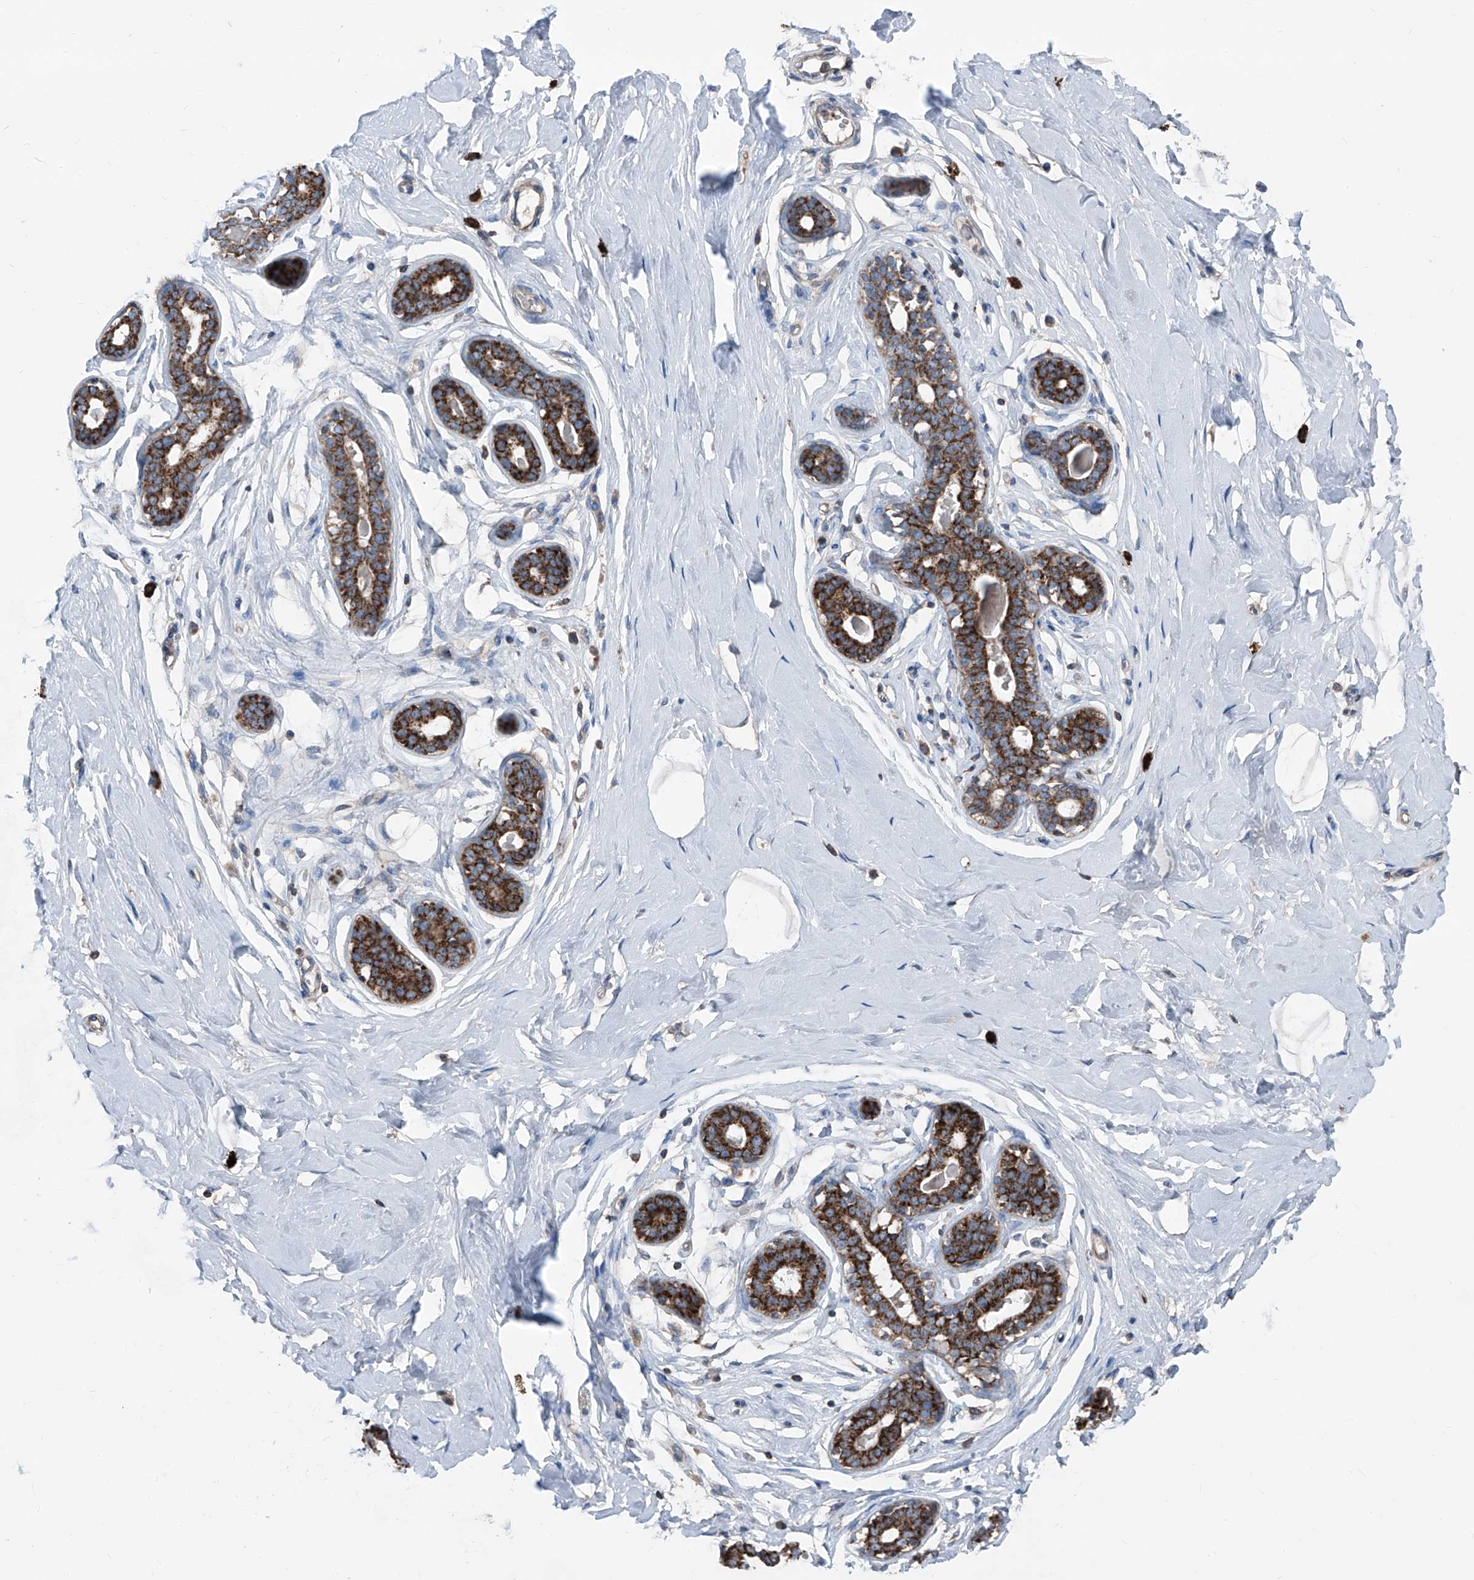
{"staining": {"intensity": "negative", "quantity": "none", "location": "none"}, "tissue": "breast", "cell_type": "Adipocytes", "image_type": "normal", "snomed": [{"axis": "morphology", "description": "Normal tissue, NOS"}, {"axis": "morphology", "description": "Adenoma, NOS"}, {"axis": "topography", "description": "Breast"}], "caption": "Micrograph shows no protein positivity in adipocytes of unremarkable breast.", "gene": "GPAT3", "patient": {"sex": "female", "age": 23}}